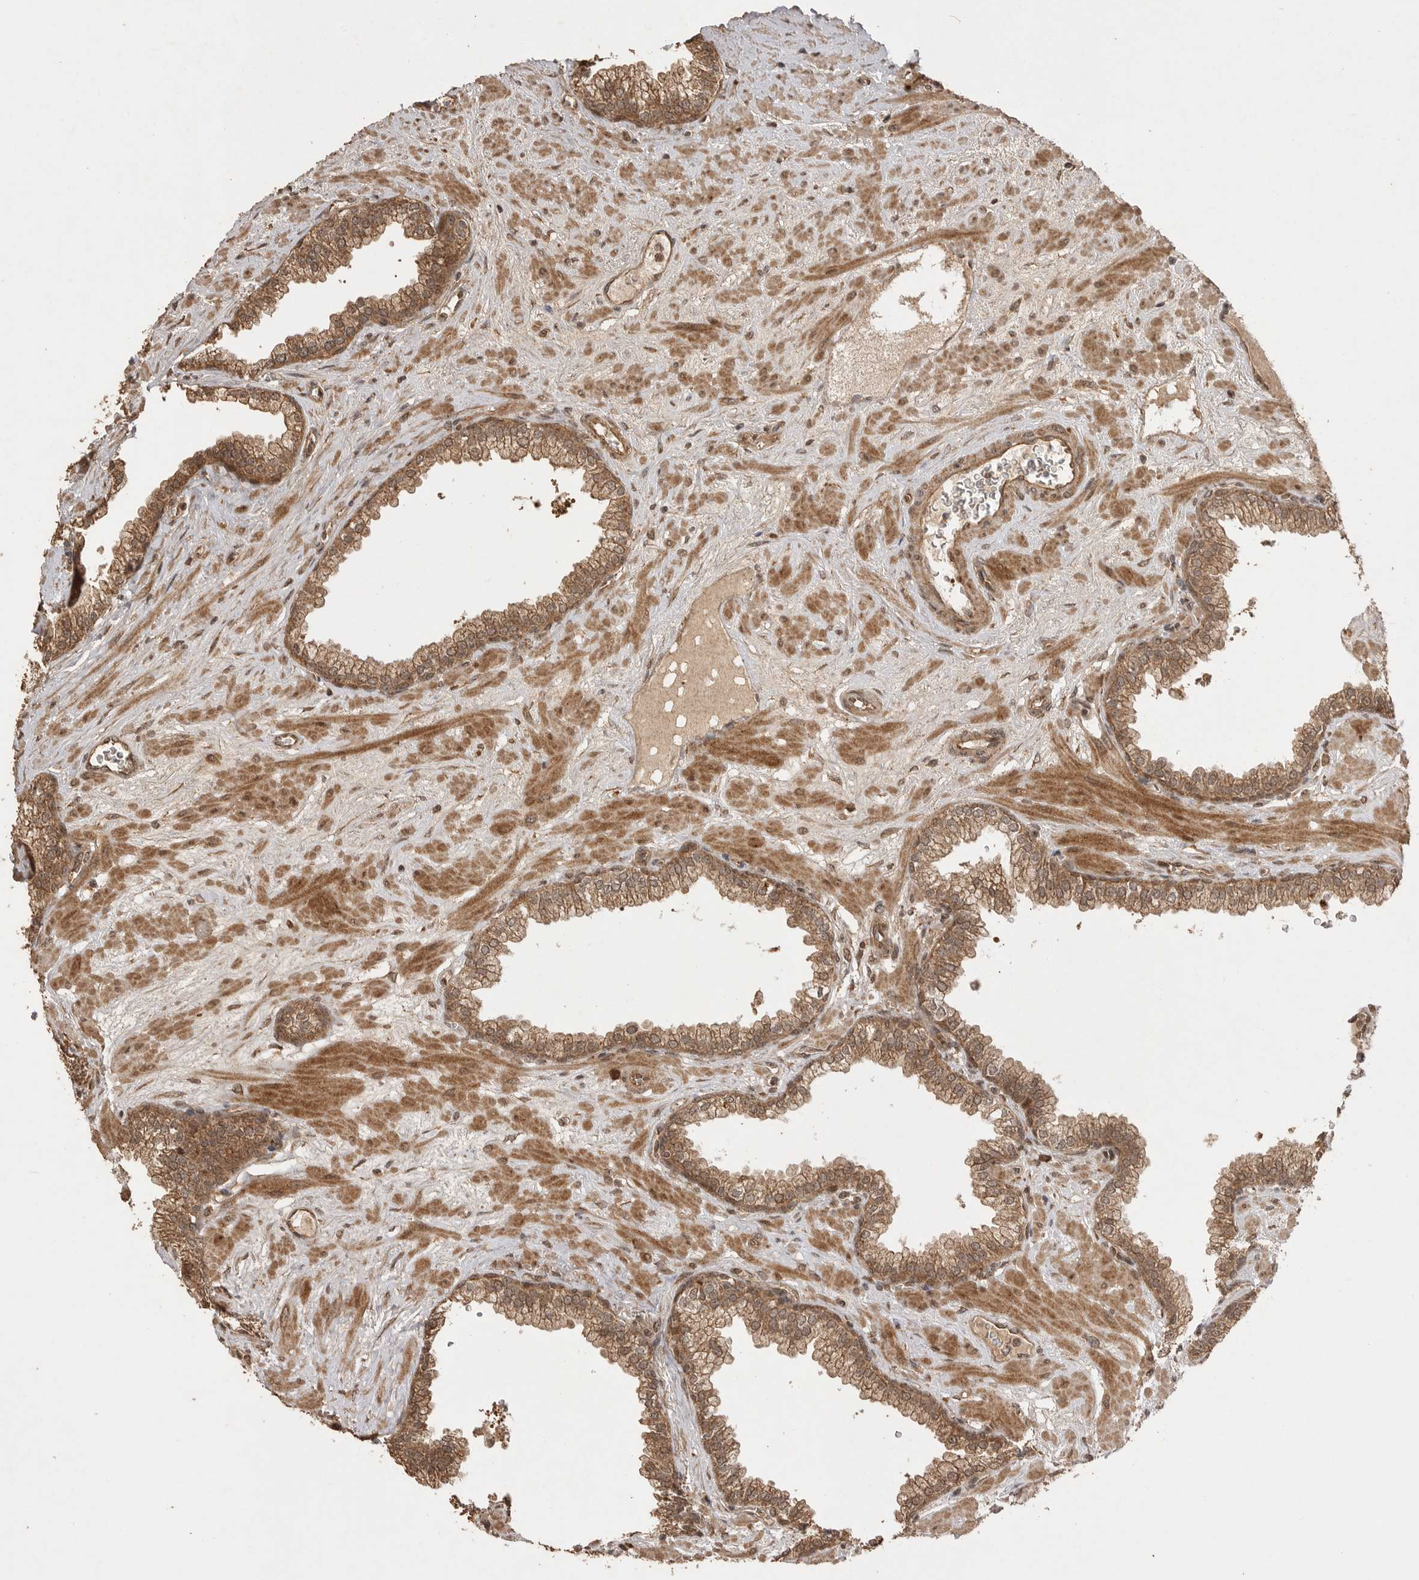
{"staining": {"intensity": "strong", "quantity": ">75%", "location": "cytoplasmic/membranous"}, "tissue": "prostate", "cell_type": "Glandular cells", "image_type": "normal", "snomed": [{"axis": "morphology", "description": "Normal tissue, NOS"}, {"axis": "morphology", "description": "Urothelial carcinoma, Low grade"}, {"axis": "topography", "description": "Urinary bladder"}, {"axis": "topography", "description": "Prostate"}], "caption": "The histopathology image displays a brown stain indicating the presence of a protein in the cytoplasmic/membranous of glandular cells in prostate.", "gene": "BOC", "patient": {"sex": "male", "age": 60}}